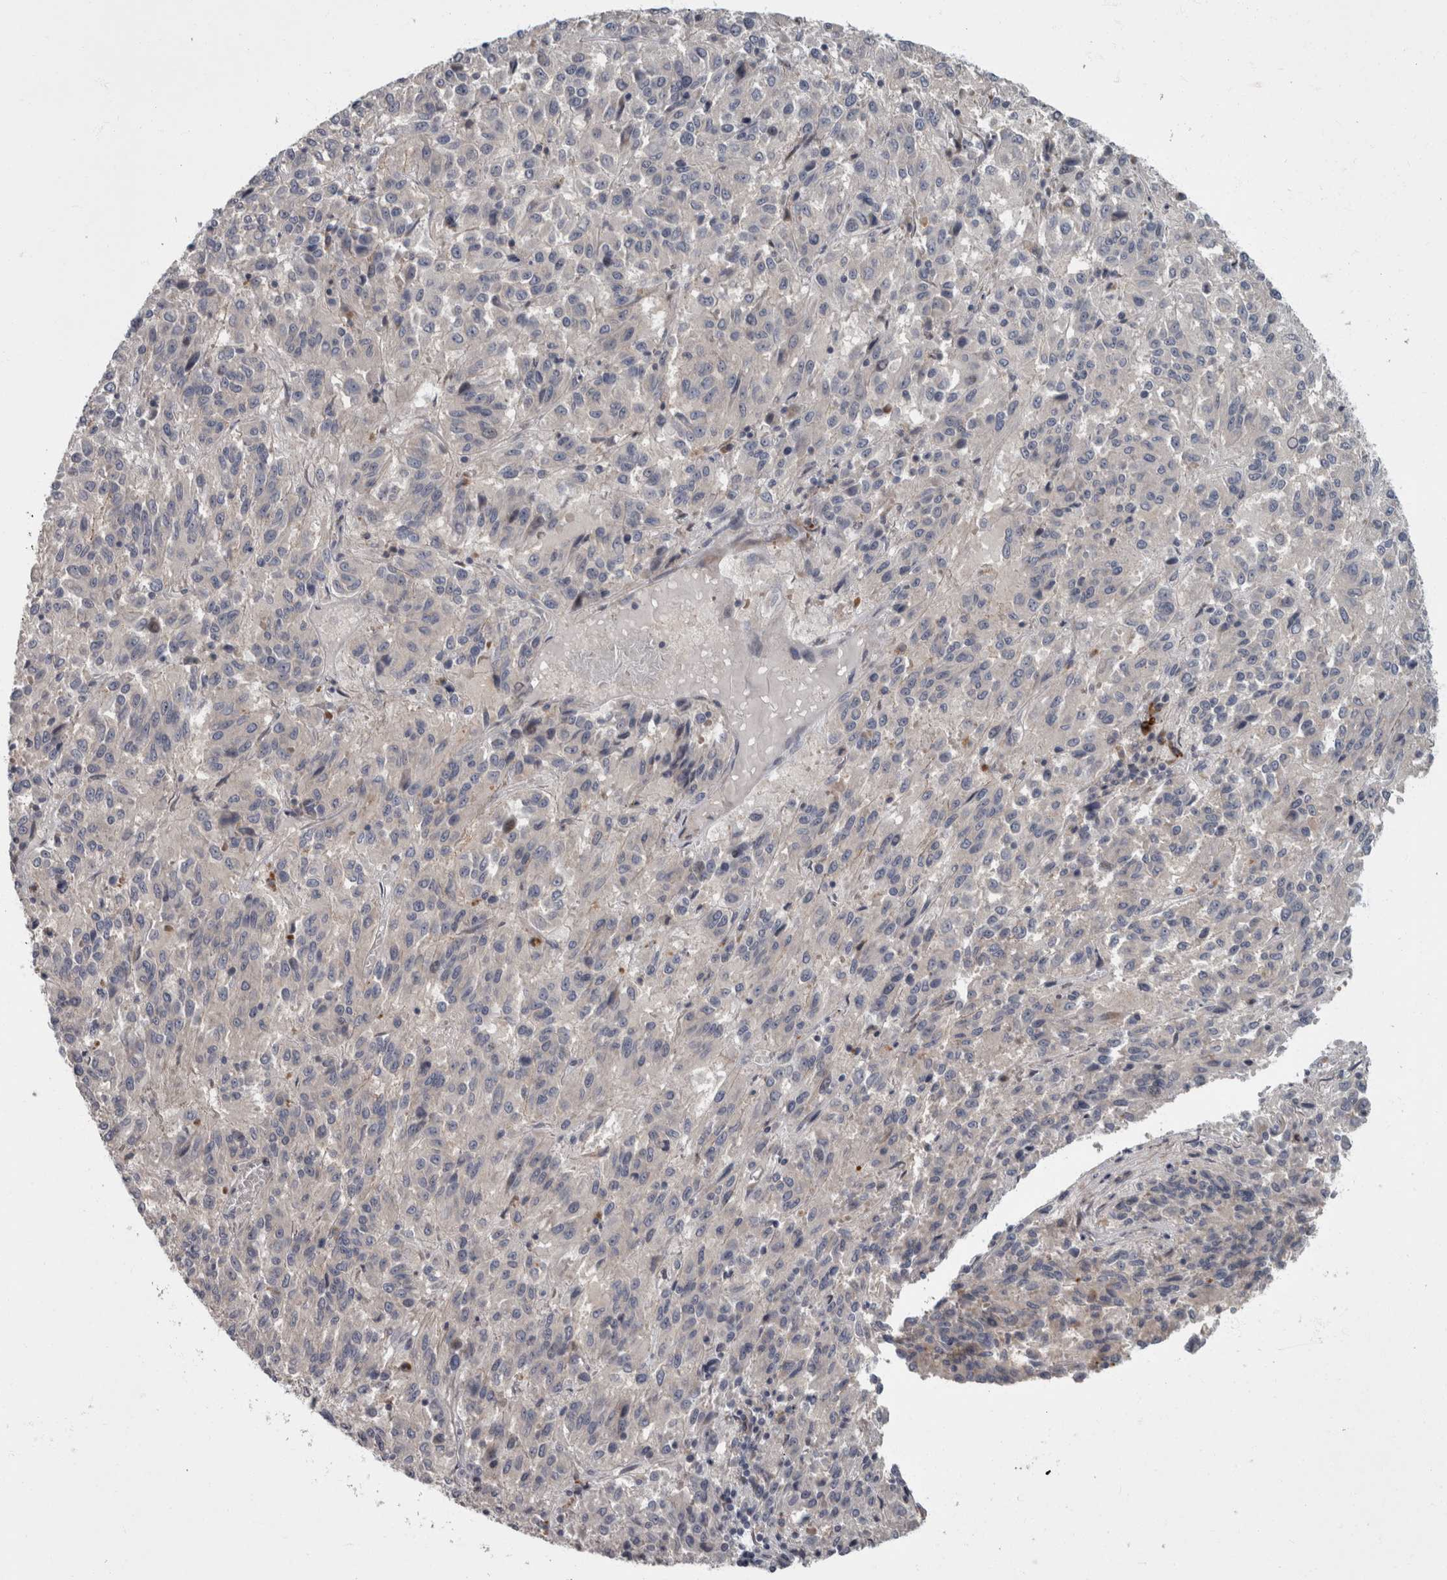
{"staining": {"intensity": "negative", "quantity": "none", "location": "none"}, "tissue": "melanoma", "cell_type": "Tumor cells", "image_type": "cancer", "snomed": [{"axis": "morphology", "description": "Malignant melanoma, Metastatic site"}, {"axis": "topography", "description": "Lung"}], "caption": "High power microscopy histopathology image of an IHC photomicrograph of malignant melanoma (metastatic site), revealing no significant expression in tumor cells.", "gene": "CDC42BPG", "patient": {"sex": "male", "age": 64}}